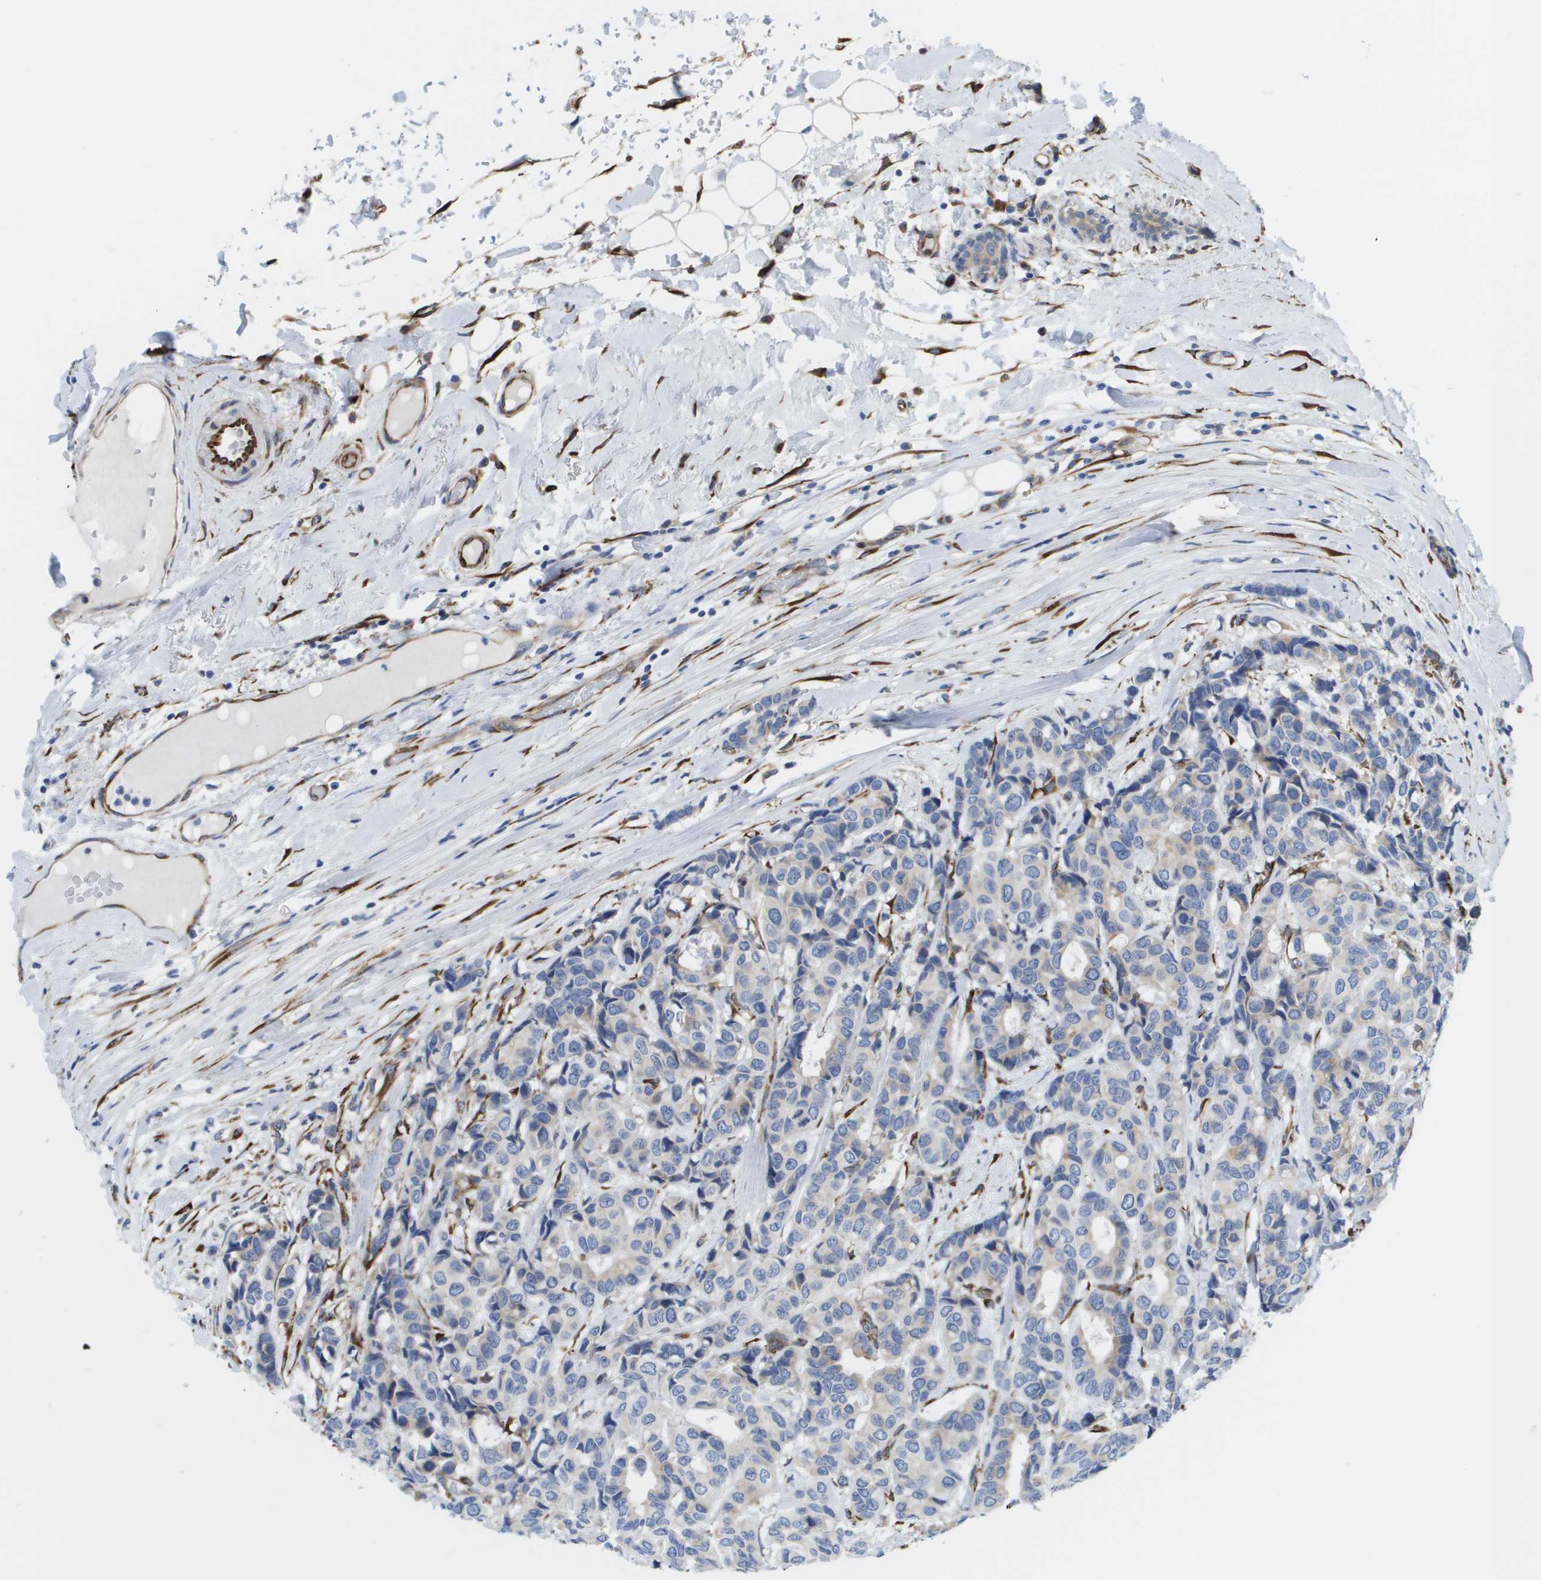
{"staining": {"intensity": "negative", "quantity": "none", "location": "none"}, "tissue": "breast cancer", "cell_type": "Tumor cells", "image_type": "cancer", "snomed": [{"axis": "morphology", "description": "Duct carcinoma"}, {"axis": "topography", "description": "Breast"}], "caption": "A histopathology image of breast cancer stained for a protein reveals no brown staining in tumor cells. Brightfield microscopy of IHC stained with DAB (brown) and hematoxylin (blue), captured at high magnification.", "gene": "ST3GAL2", "patient": {"sex": "female", "age": 87}}